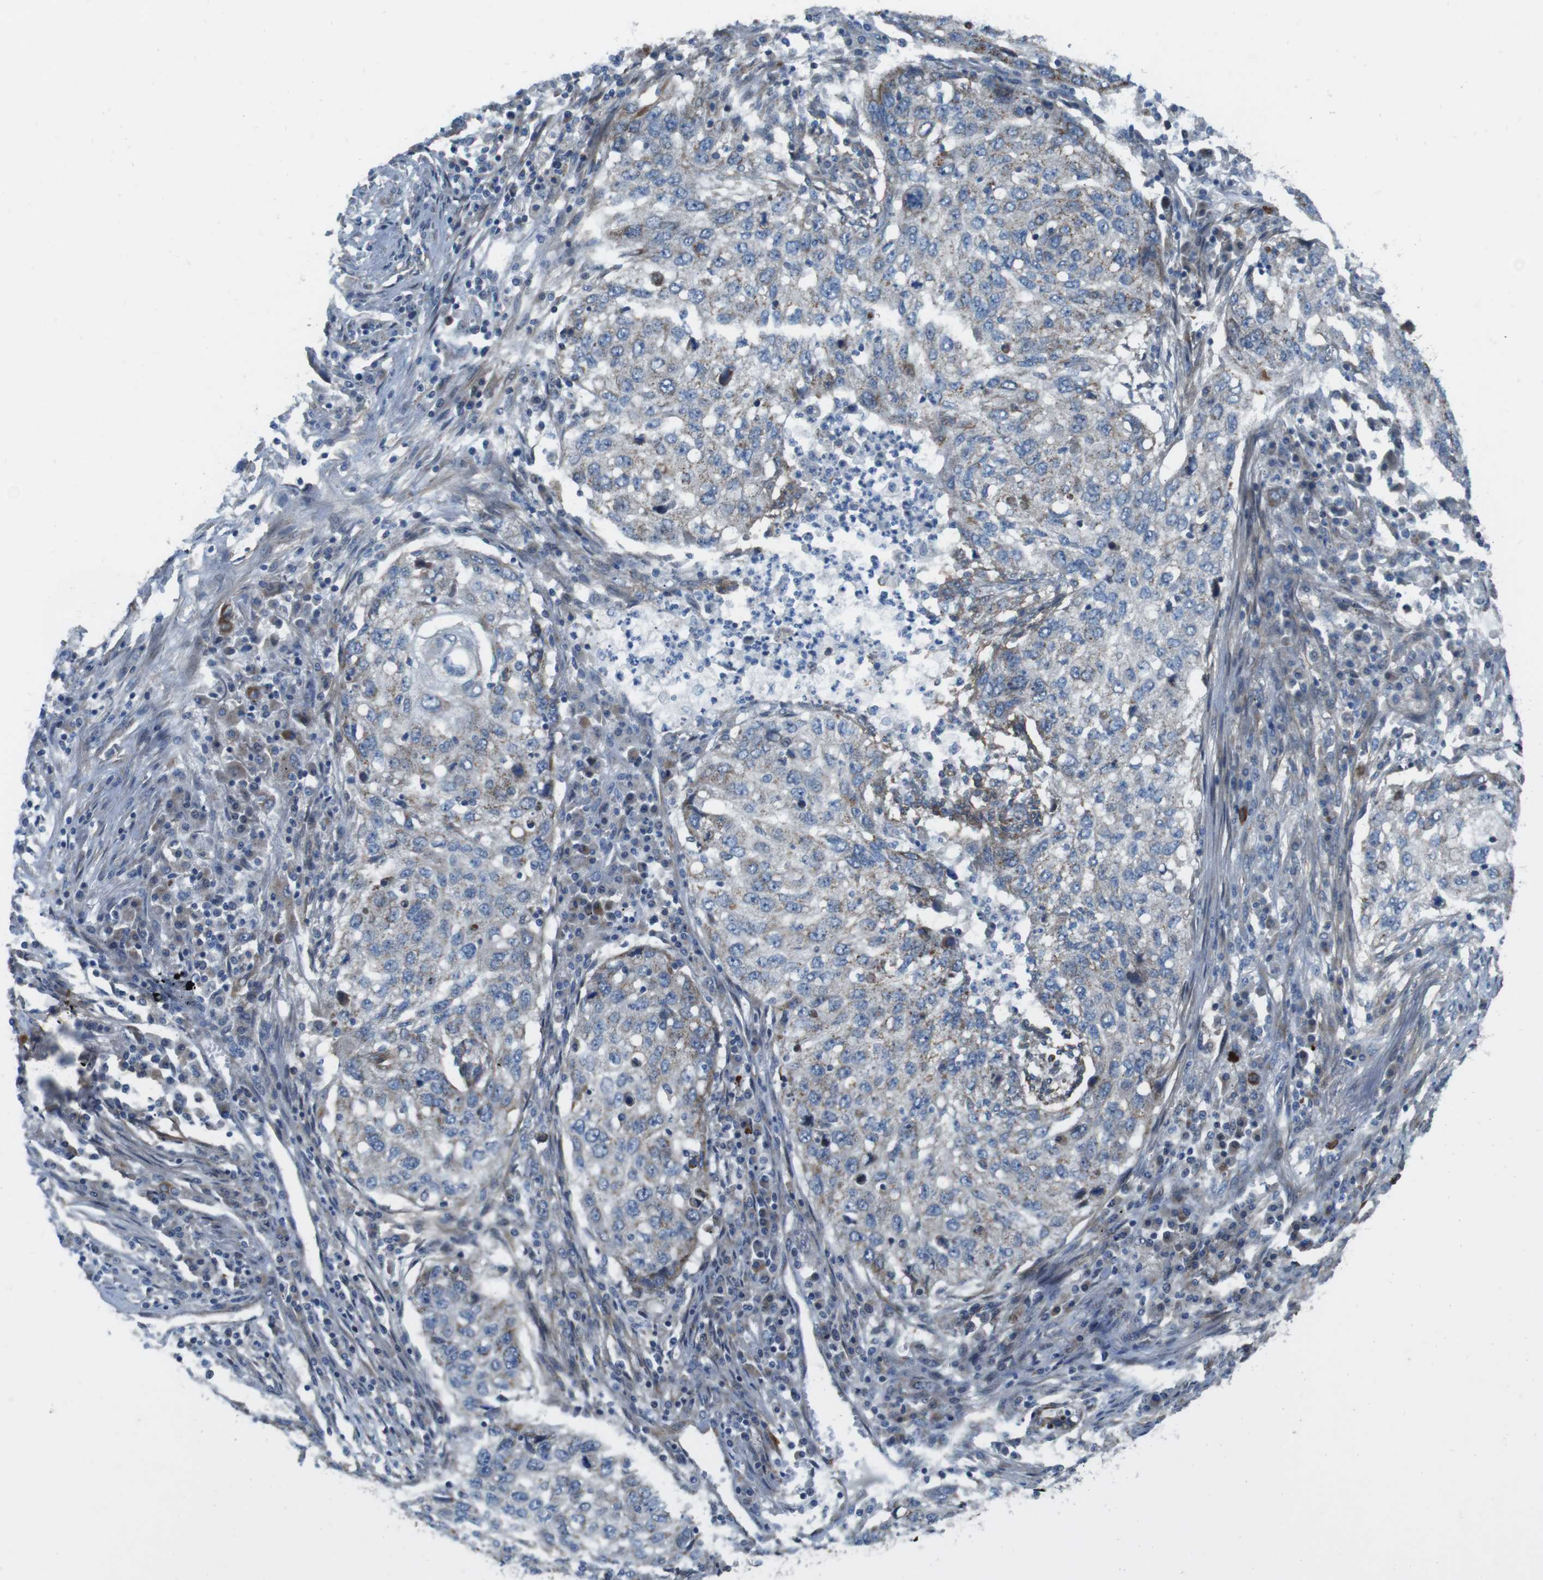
{"staining": {"intensity": "weak", "quantity": "25%-75%", "location": "cytoplasmic/membranous"}, "tissue": "lung cancer", "cell_type": "Tumor cells", "image_type": "cancer", "snomed": [{"axis": "morphology", "description": "Squamous cell carcinoma, NOS"}, {"axis": "topography", "description": "Lung"}], "caption": "Approximately 25%-75% of tumor cells in human squamous cell carcinoma (lung) show weak cytoplasmic/membranous protein expression as visualized by brown immunohistochemical staining.", "gene": "FAM174B", "patient": {"sex": "female", "age": 63}}